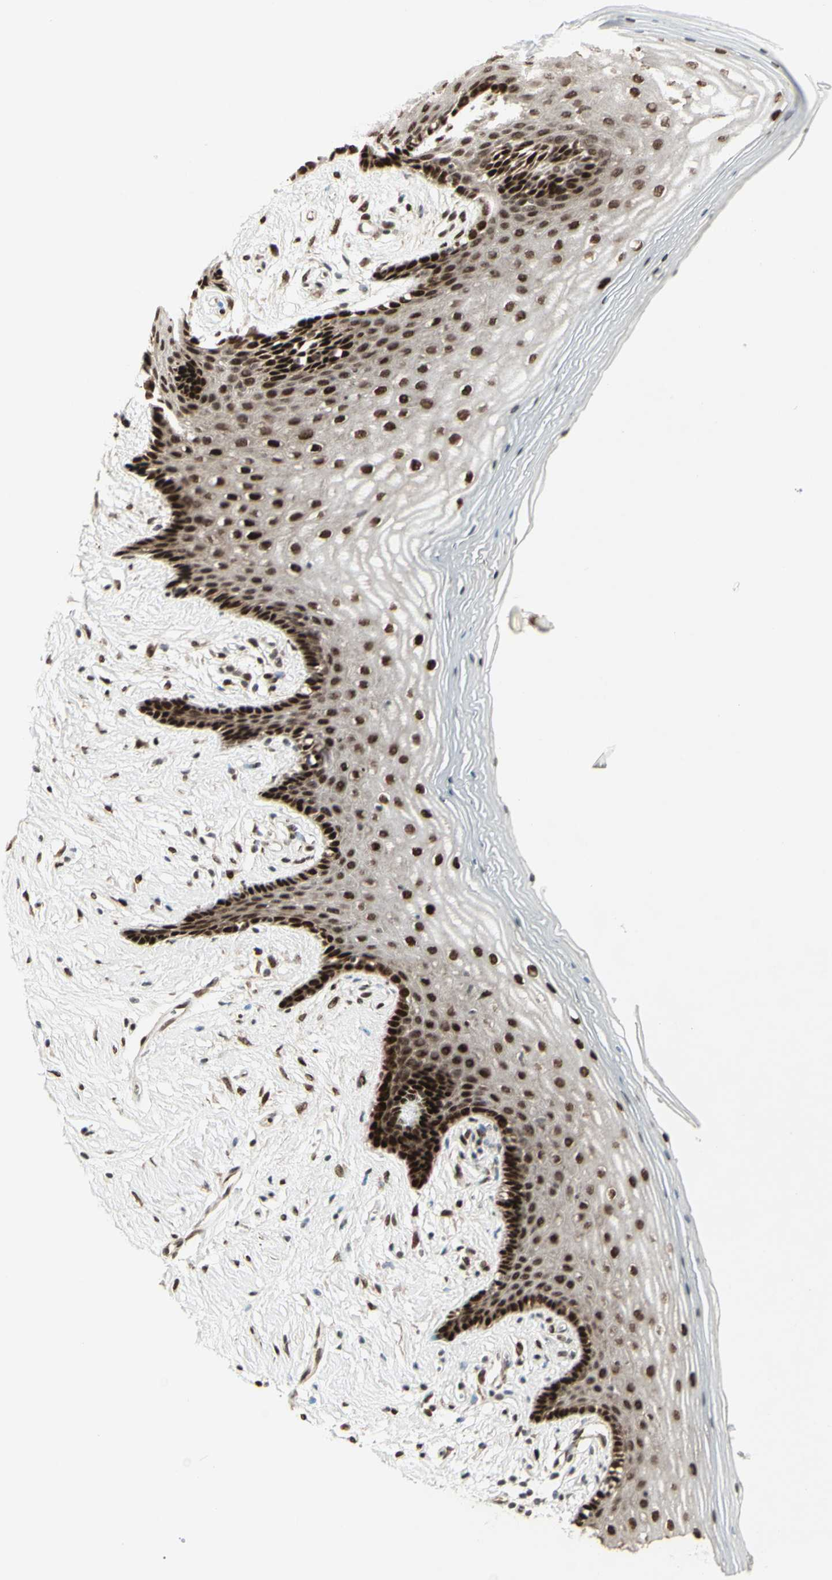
{"staining": {"intensity": "moderate", "quantity": ">75%", "location": "cytoplasmic/membranous,nuclear"}, "tissue": "vagina", "cell_type": "Squamous epithelial cells", "image_type": "normal", "snomed": [{"axis": "morphology", "description": "Normal tissue, NOS"}, {"axis": "topography", "description": "Vagina"}], "caption": "Human vagina stained with a brown dye reveals moderate cytoplasmic/membranous,nuclear positive staining in approximately >75% of squamous epithelial cells.", "gene": "CBX1", "patient": {"sex": "female", "age": 44}}